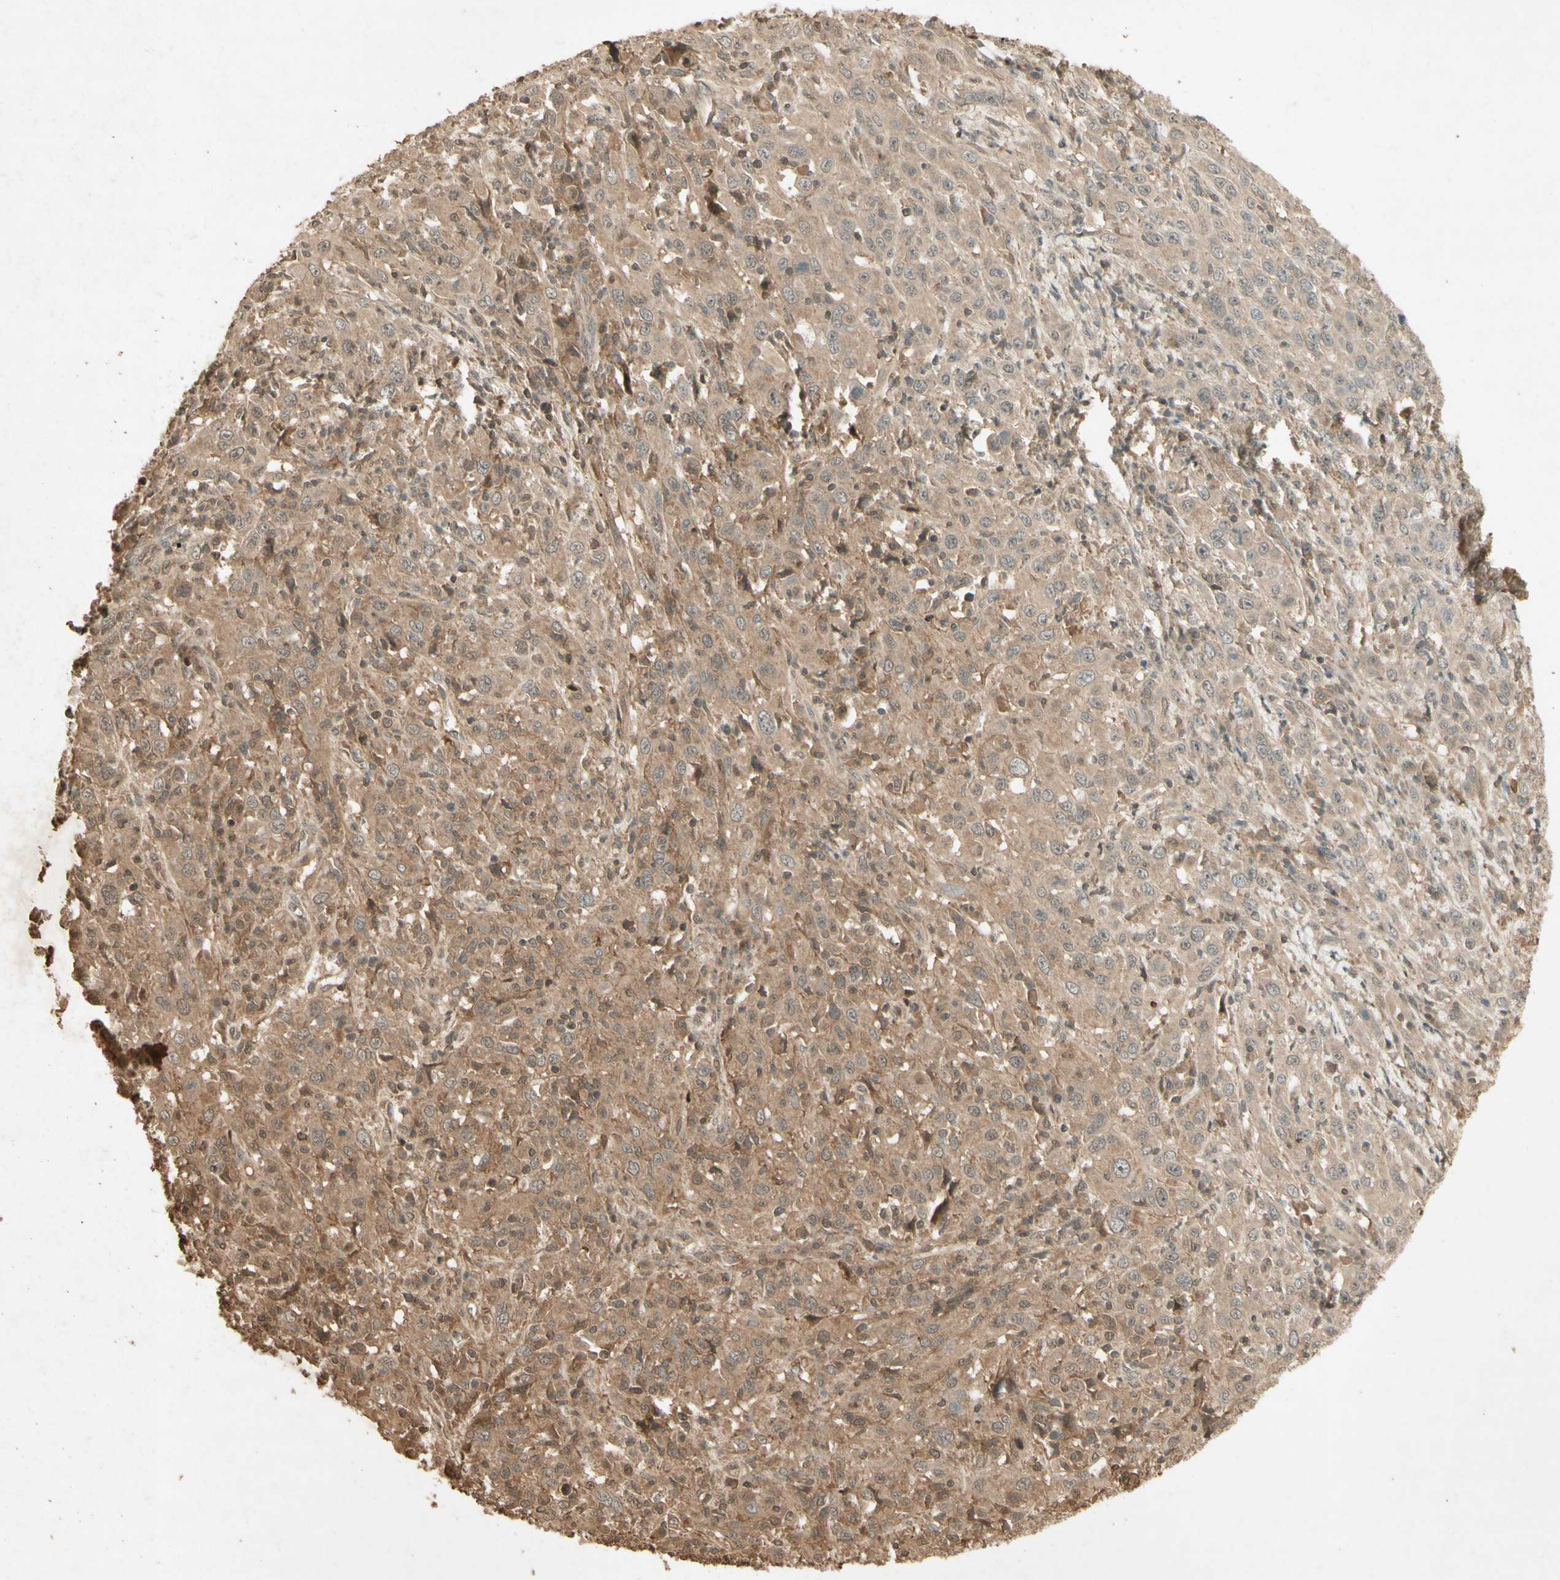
{"staining": {"intensity": "moderate", "quantity": ">75%", "location": "cytoplasmic/membranous"}, "tissue": "cervical cancer", "cell_type": "Tumor cells", "image_type": "cancer", "snomed": [{"axis": "morphology", "description": "Squamous cell carcinoma, NOS"}, {"axis": "topography", "description": "Cervix"}], "caption": "Squamous cell carcinoma (cervical) tissue exhibits moderate cytoplasmic/membranous staining in approximately >75% of tumor cells", "gene": "SMAD9", "patient": {"sex": "female", "age": 46}}